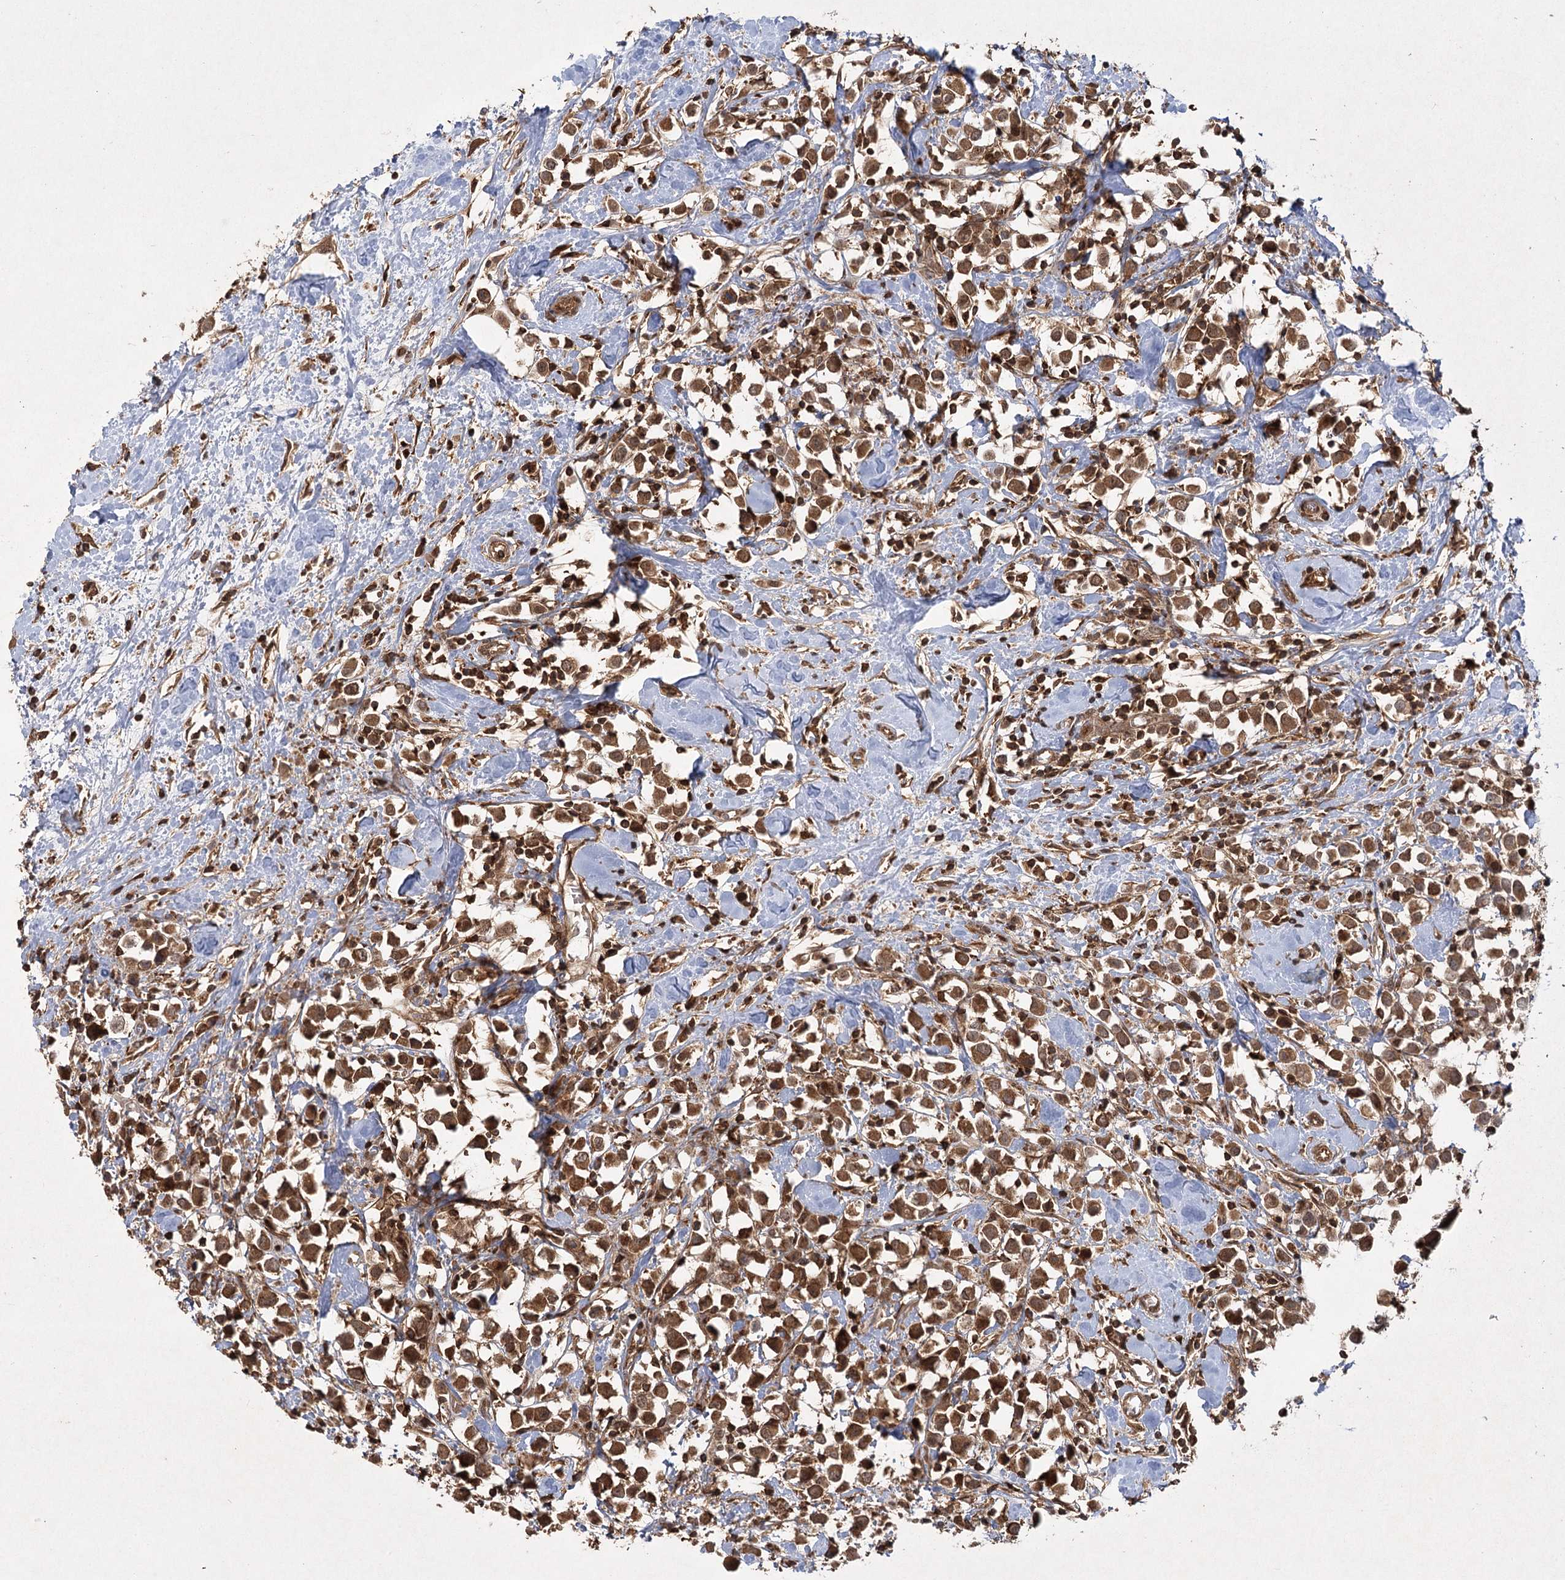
{"staining": {"intensity": "strong", "quantity": ">75%", "location": "cytoplasmic/membranous"}, "tissue": "breast cancer", "cell_type": "Tumor cells", "image_type": "cancer", "snomed": [{"axis": "morphology", "description": "Duct carcinoma"}, {"axis": "topography", "description": "Breast"}], "caption": "Strong cytoplasmic/membranous staining for a protein is seen in about >75% of tumor cells of breast invasive ductal carcinoma using immunohistochemistry.", "gene": "MDFIC", "patient": {"sex": "female", "age": 61}}